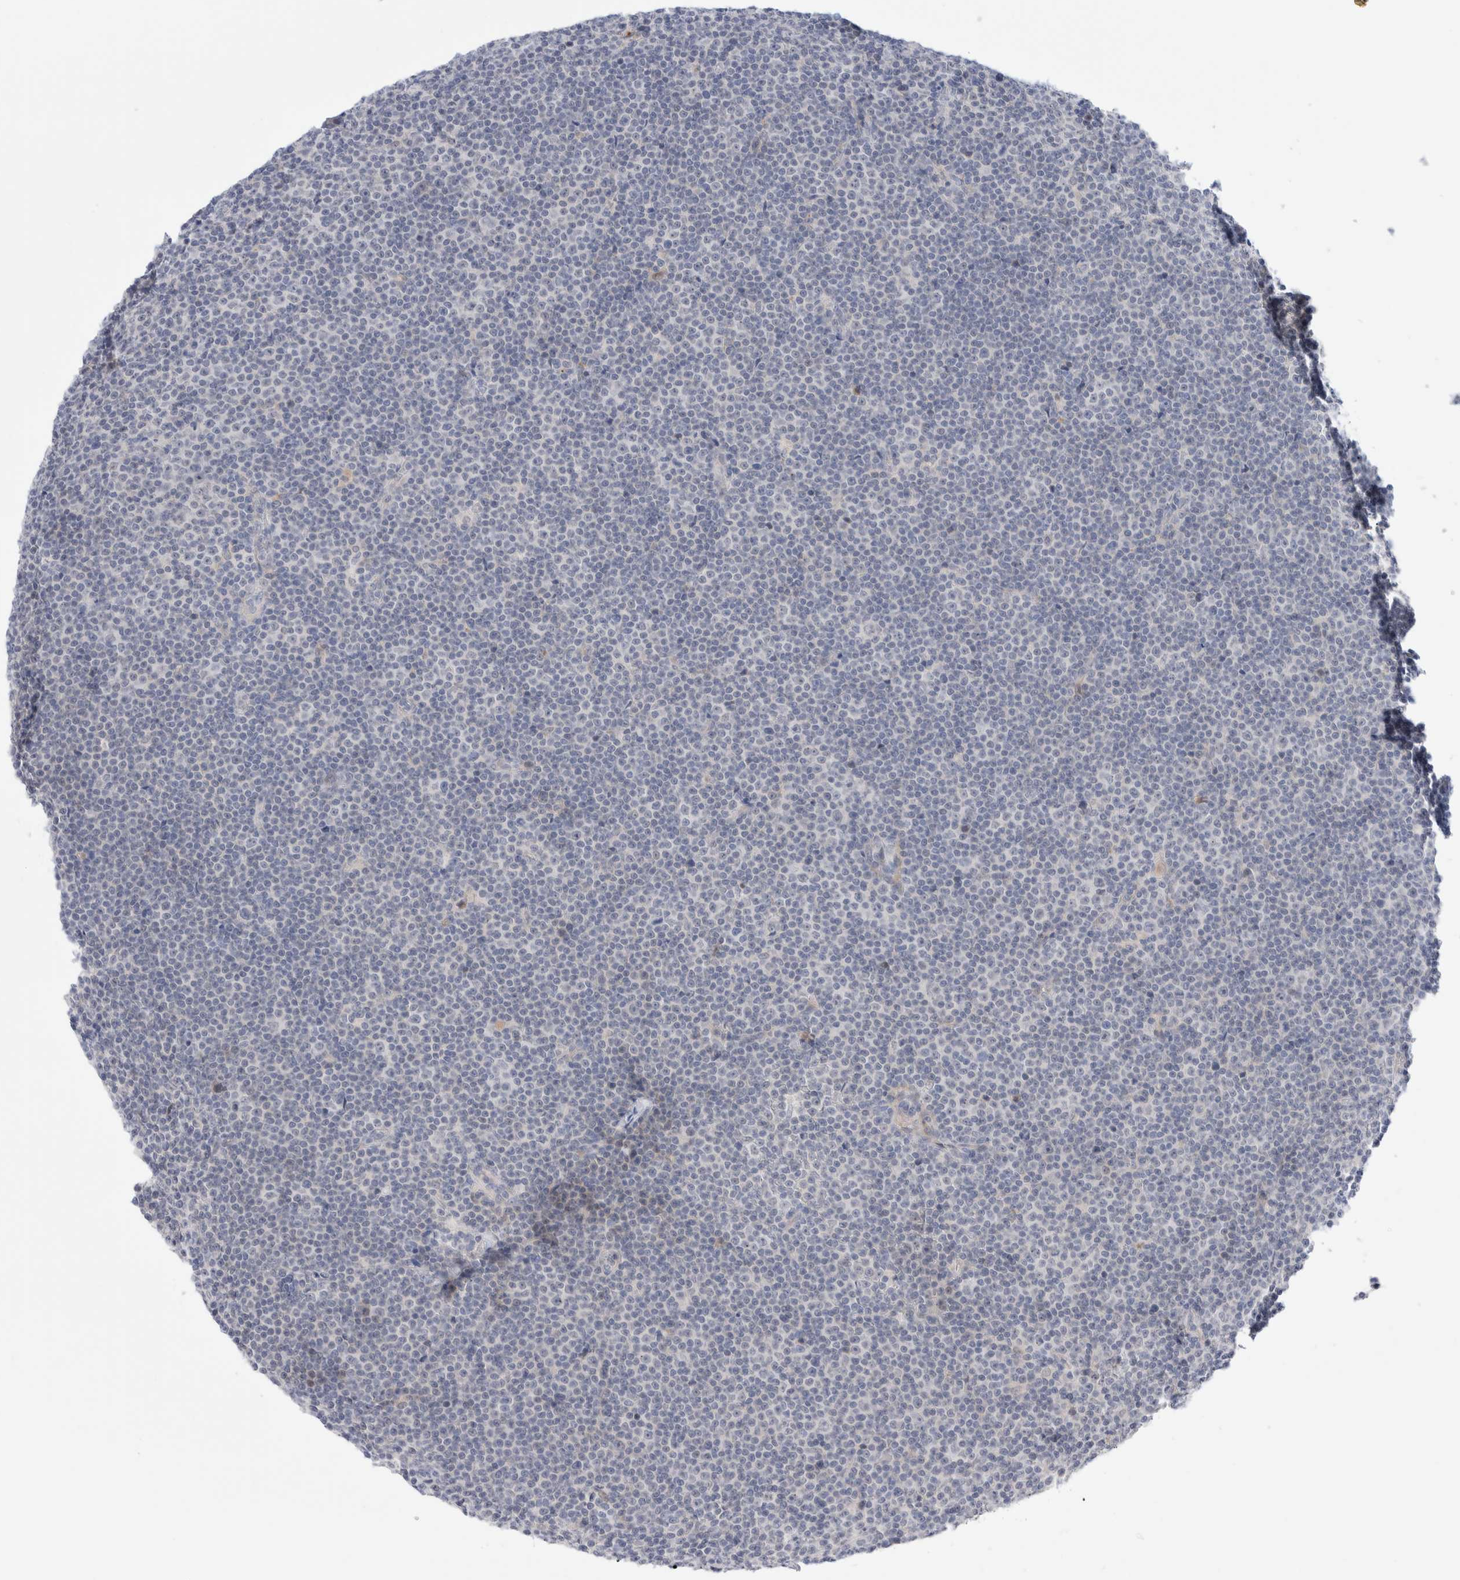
{"staining": {"intensity": "negative", "quantity": "none", "location": "none"}, "tissue": "lymphoma", "cell_type": "Tumor cells", "image_type": "cancer", "snomed": [{"axis": "morphology", "description": "Malignant lymphoma, non-Hodgkin's type, Low grade"}, {"axis": "topography", "description": "Lymph node"}], "caption": "Tumor cells show no significant protein staining in lymphoma. (DAB (3,3'-diaminobenzidine) IHC, high magnification).", "gene": "DNAJB6", "patient": {"sex": "female", "age": 67}}